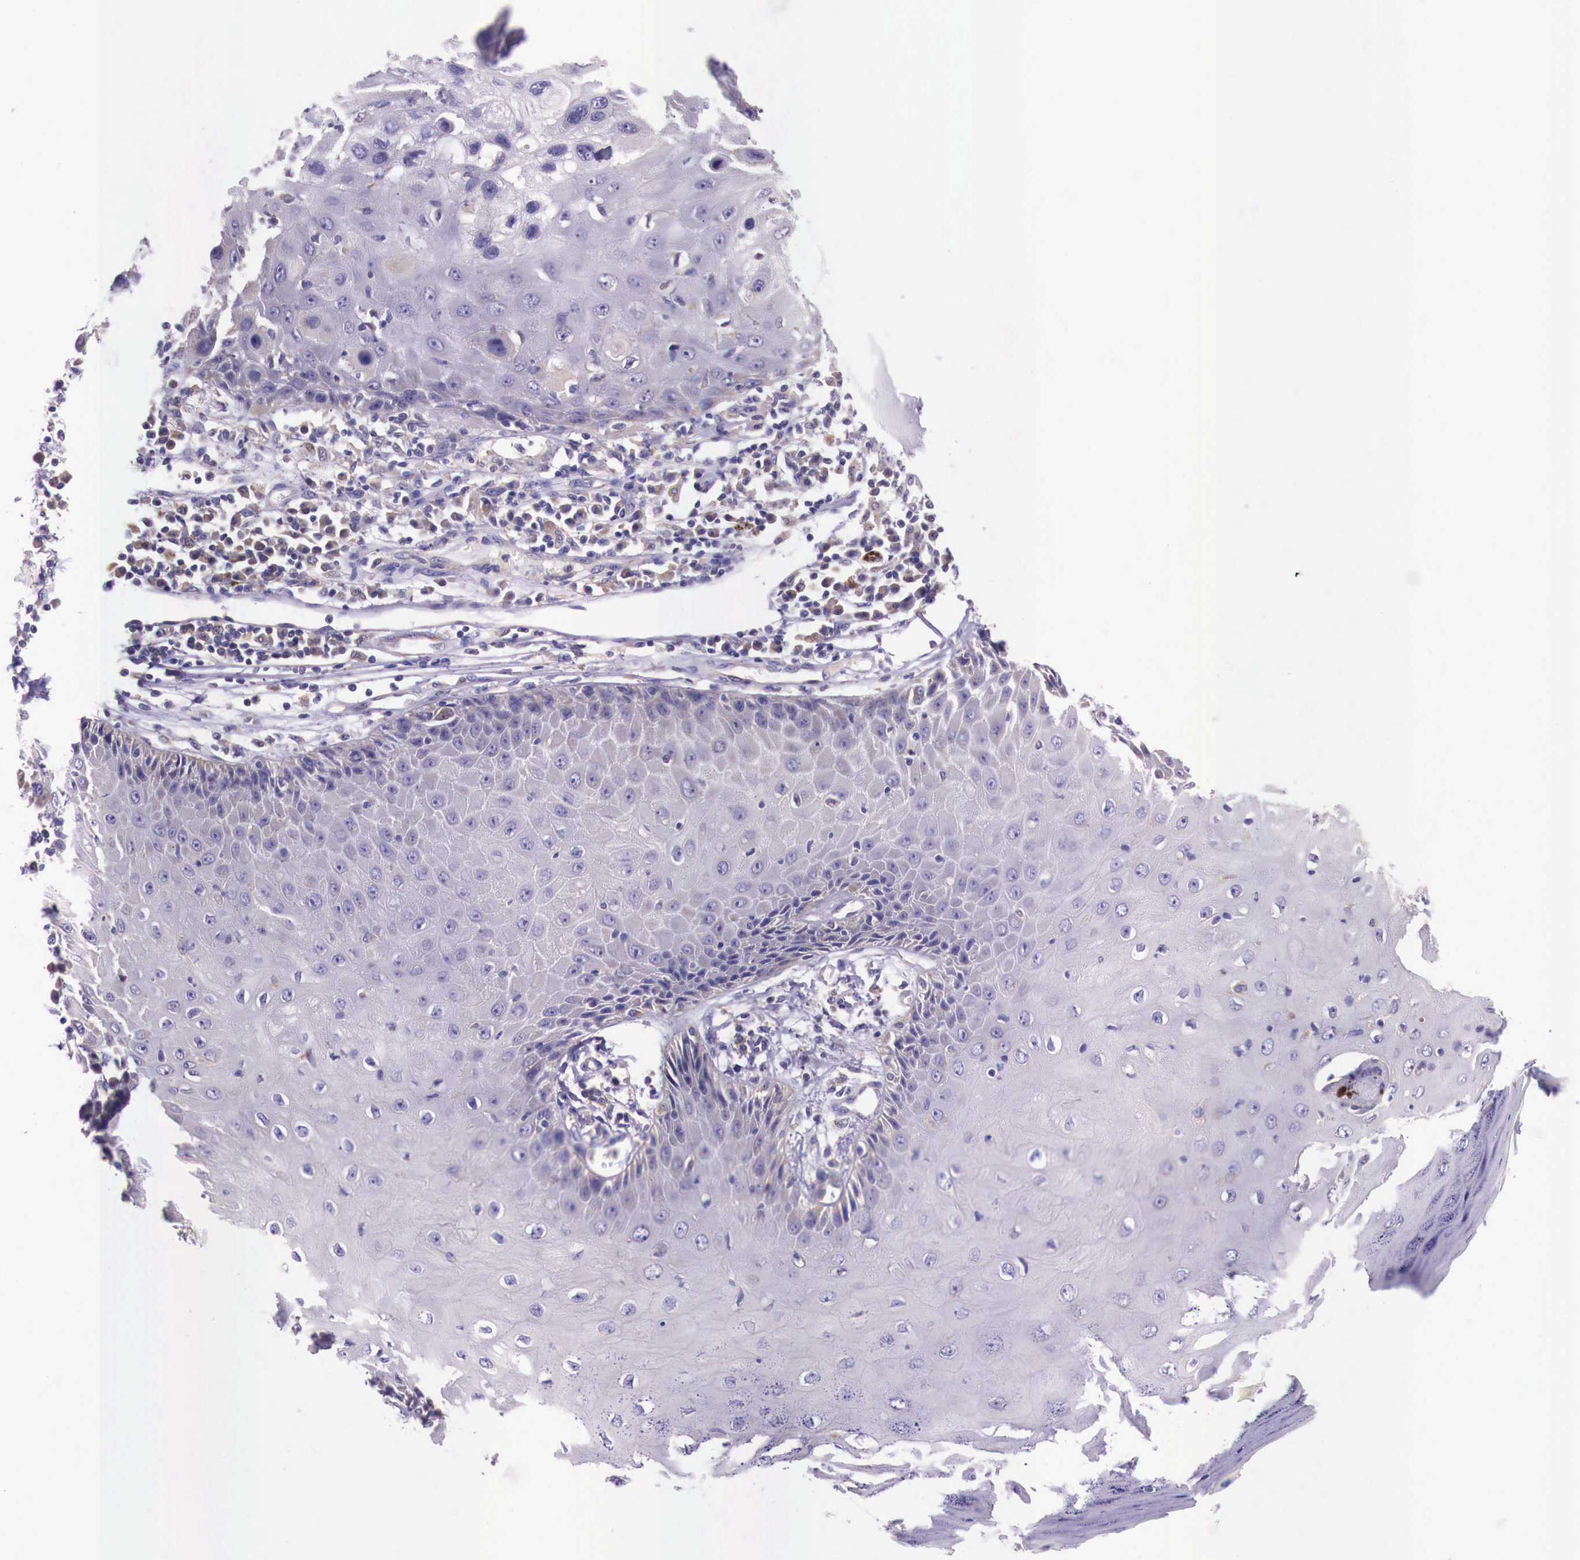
{"staining": {"intensity": "negative", "quantity": "none", "location": "none"}, "tissue": "skin cancer", "cell_type": "Tumor cells", "image_type": "cancer", "snomed": [{"axis": "morphology", "description": "Squamous cell carcinoma, NOS"}, {"axis": "topography", "description": "Skin"}, {"axis": "topography", "description": "Anal"}], "caption": "The immunohistochemistry image has no significant staining in tumor cells of skin squamous cell carcinoma tissue.", "gene": "GRIPAP1", "patient": {"sex": "male", "age": 61}}